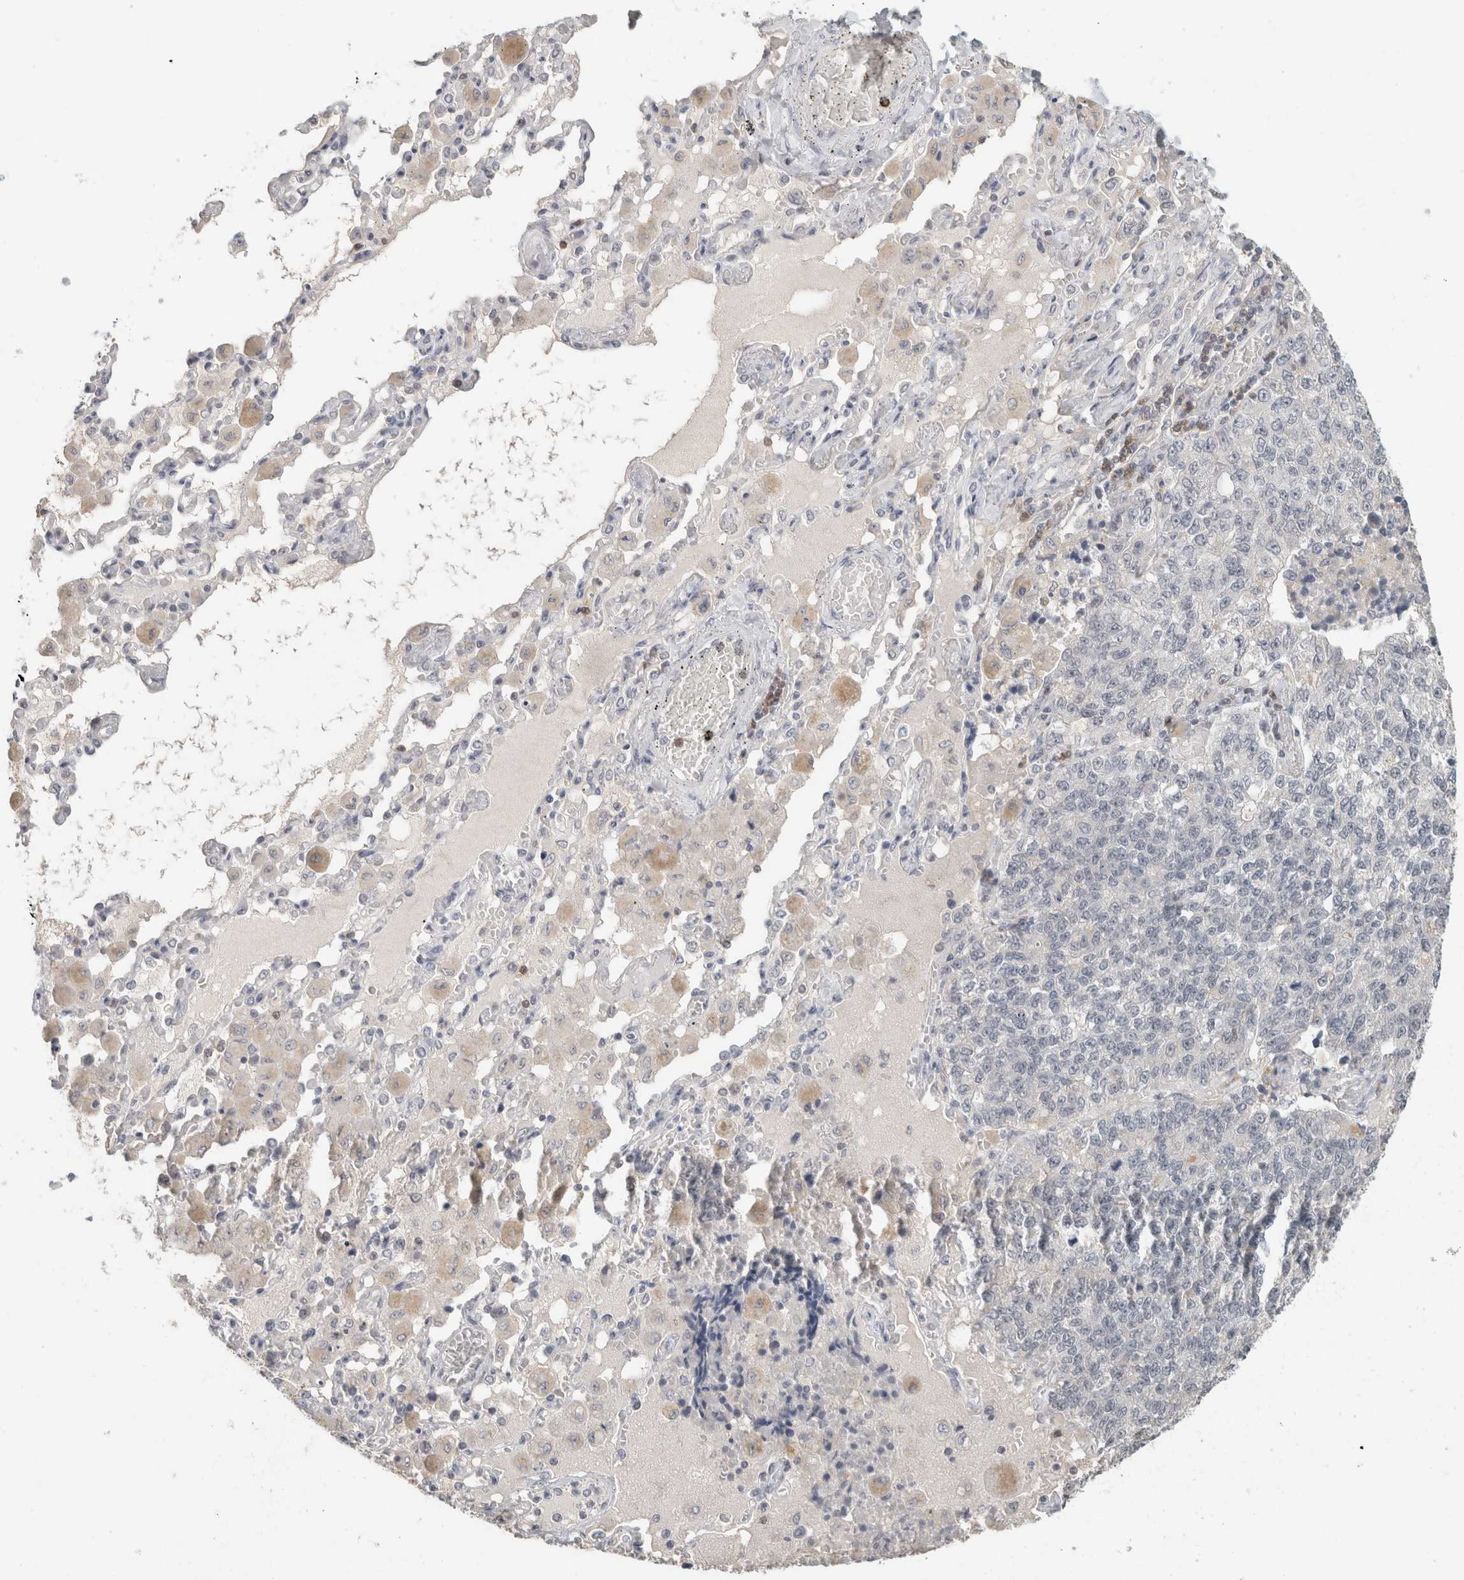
{"staining": {"intensity": "negative", "quantity": "none", "location": "none"}, "tissue": "lung cancer", "cell_type": "Tumor cells", "image_type": "cancer", "snomed": [{"axis": "morphology", "description": "Adenocarcinoma, NOS"}, {"axis": "topography", "description": "Lung"}], "caption": "Tumor cells show no significant expression in lung adenocarcinoma.", "gene": "TRAT1", "patient": {"sex": "male", "age": 49}}